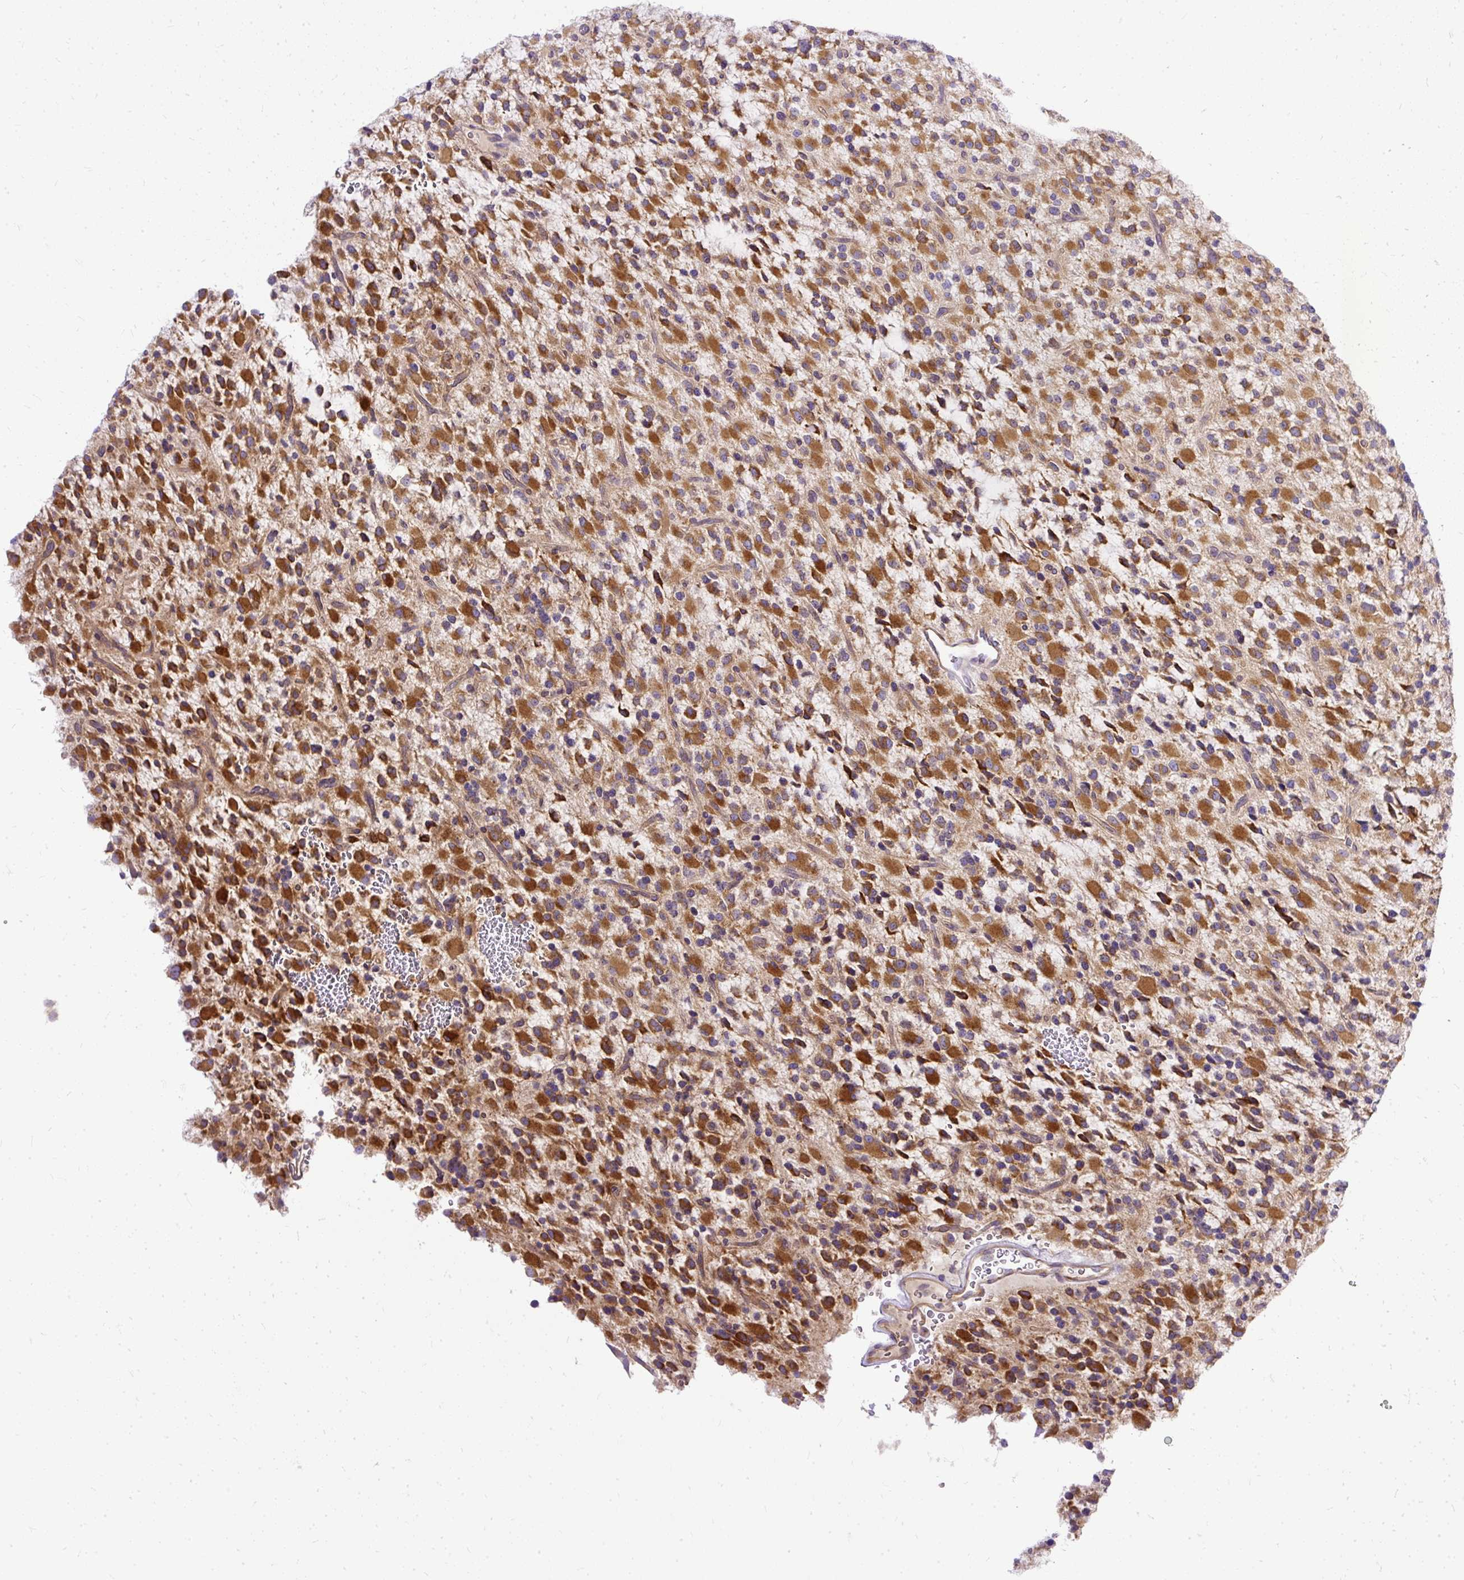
{"staining": {"intensity": "moderate", "quantity": ">75%", "location": "cytoplasmic/membranous"}, "tissue": "glioma", "cell_type": "Tumor cells", "image_type": "cancer", "snomed": [{"axis": "morphology", "description": "Glioma, malignant, High grade"}, {"axis": "topography", "description": "Brain"}], "caption": "Malignant high-grade glioma stained with immunohistochemistry shows moderate cytoplasmic/membranous expression in approximately >75% of tumor cells. The staining was performed using DAB (3,3'-diaminobenzidine) to visualize the protein expression in brown, while the nuclei were stained in blue with hematoxylin (Magnification: 20x).", "gene": "AMFR", "patient": {"sex": "male", "age": 34}}